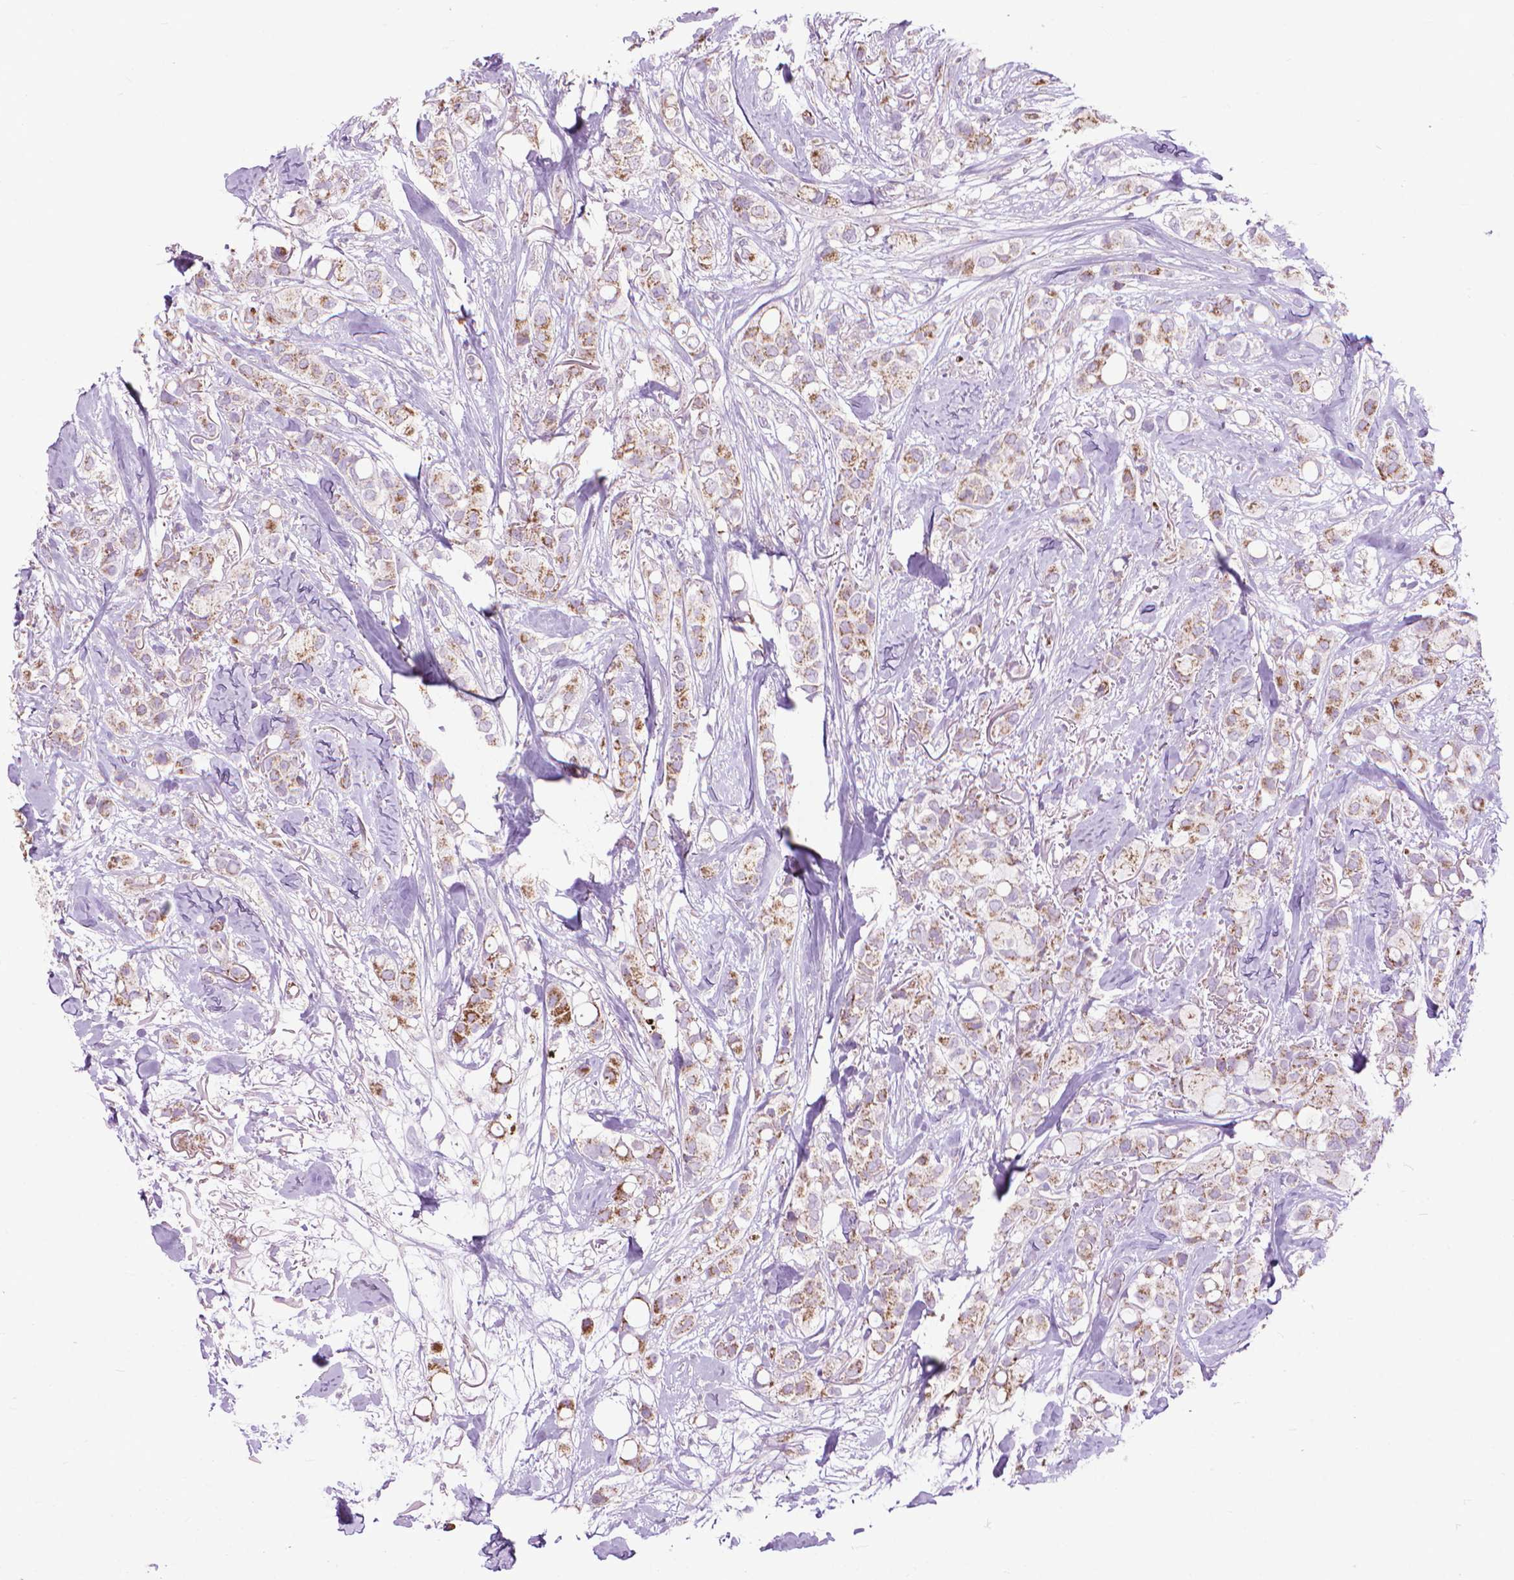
{"staining": {"intensity": "moderate", "quantity": ">75%", "location": "cytoplasmic/membranous"}, "tissue": "breast cancer", "cell_type": "Tumor cells", "image_type": "cancer", "snomed": [{"axis": "morphology", "description": "Duct carcinoma"}, {"axis": "topography", "description": "Breast"}], "caption": "Protein analysis of breast cancer tissue exhibits moderate cytoplasmic/membranous expression in approximately >75% of tumor cells.", "gene": "VDAC1", "patient": {"sex": "female", "age": 85}}